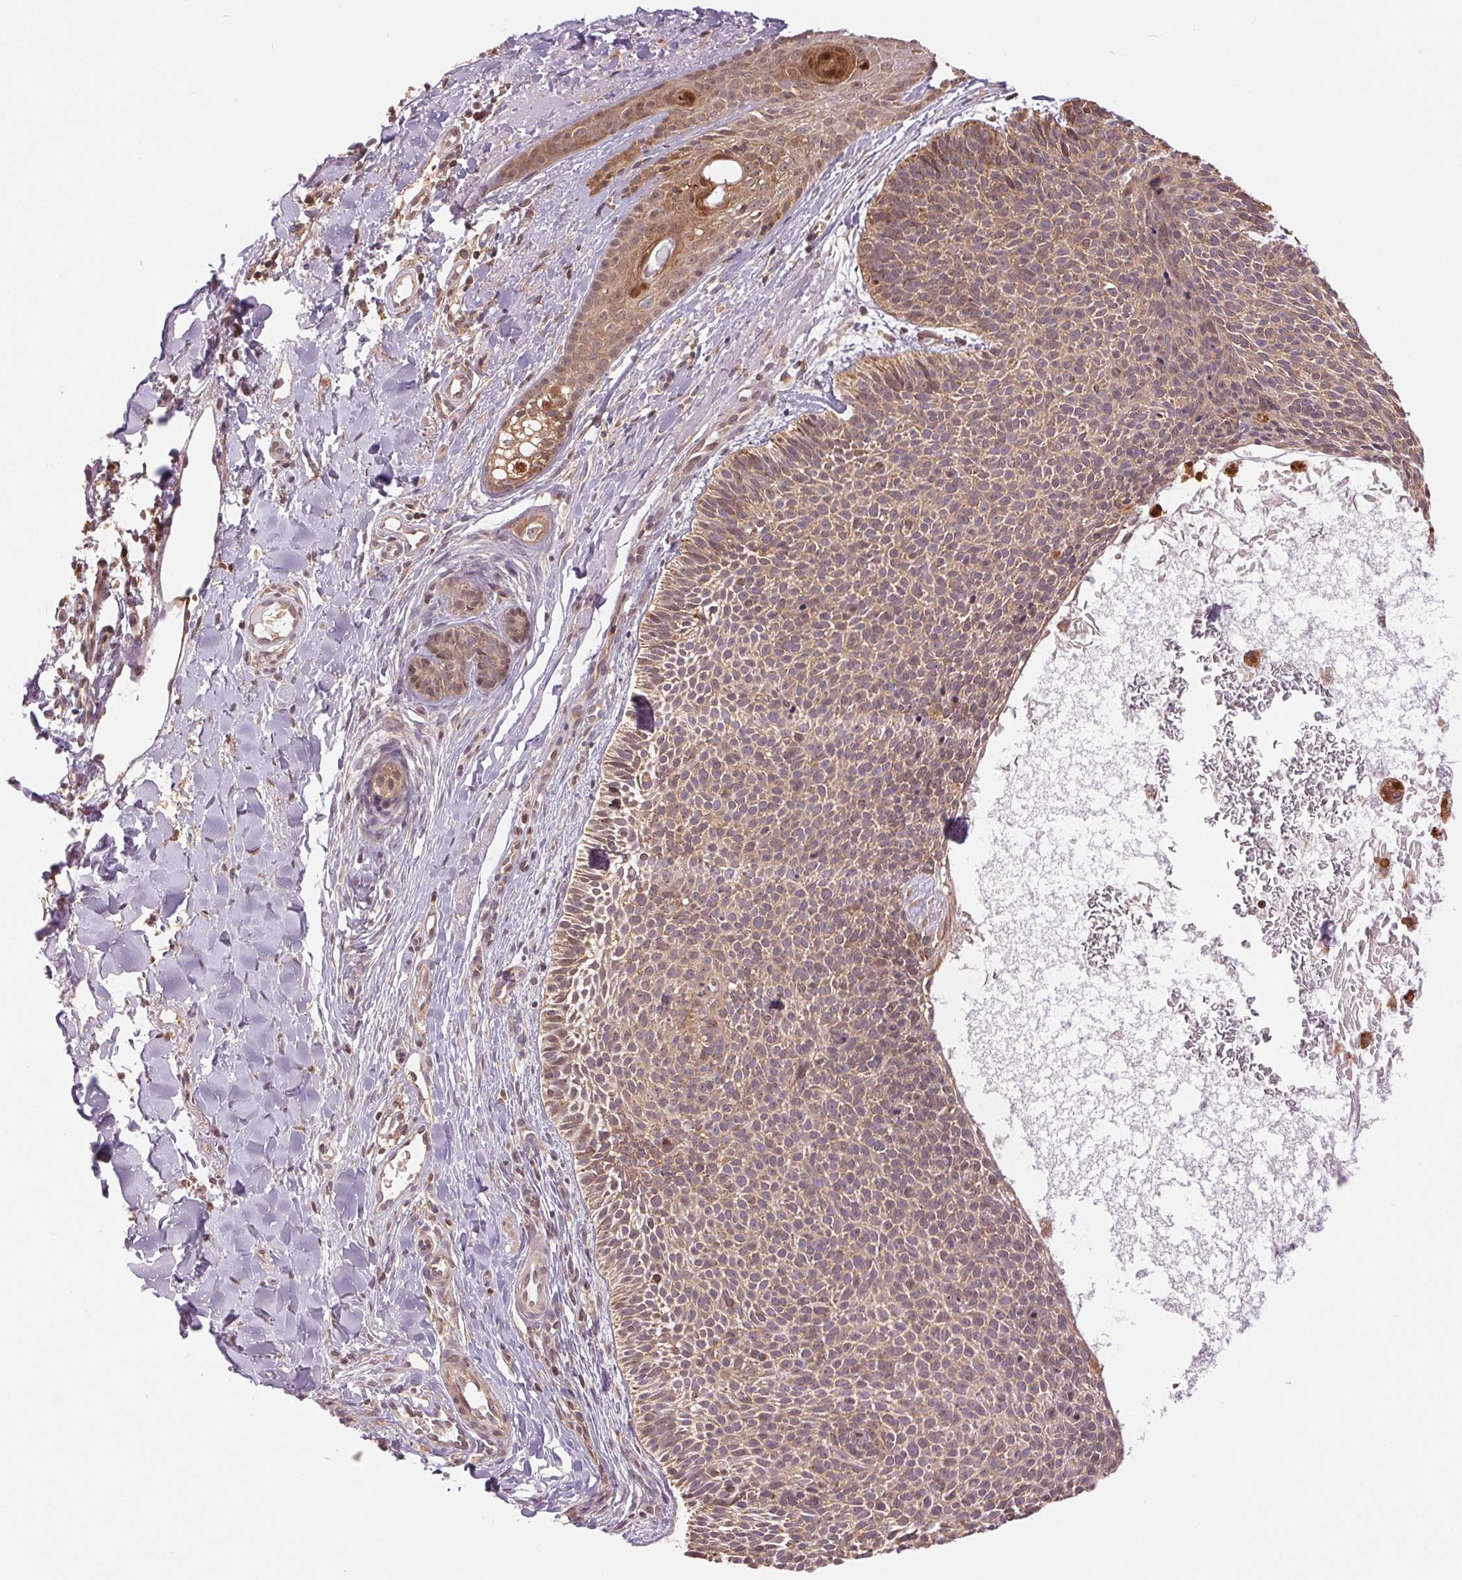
{"staining": {"intensity": "weak", "quantity": ">75%", "location": "cytoplasmic/membranous"}, "tissue": "skin cancer", "cell_type": "Tumor cells", "image_type": "cancer", "snomed": [{"axis": "morphology", "description": "Basal cell carcinoma"}, {"axis": "topography", "description": "Skin"}], "caption": "Brown immunohistochemical staining in skin cancer reveals weak cytoplasmic/membranous positivity in about >75% of tumor cells.", "gene": "BTF3L4", "patient": {"sex": "male", "age": 82}}